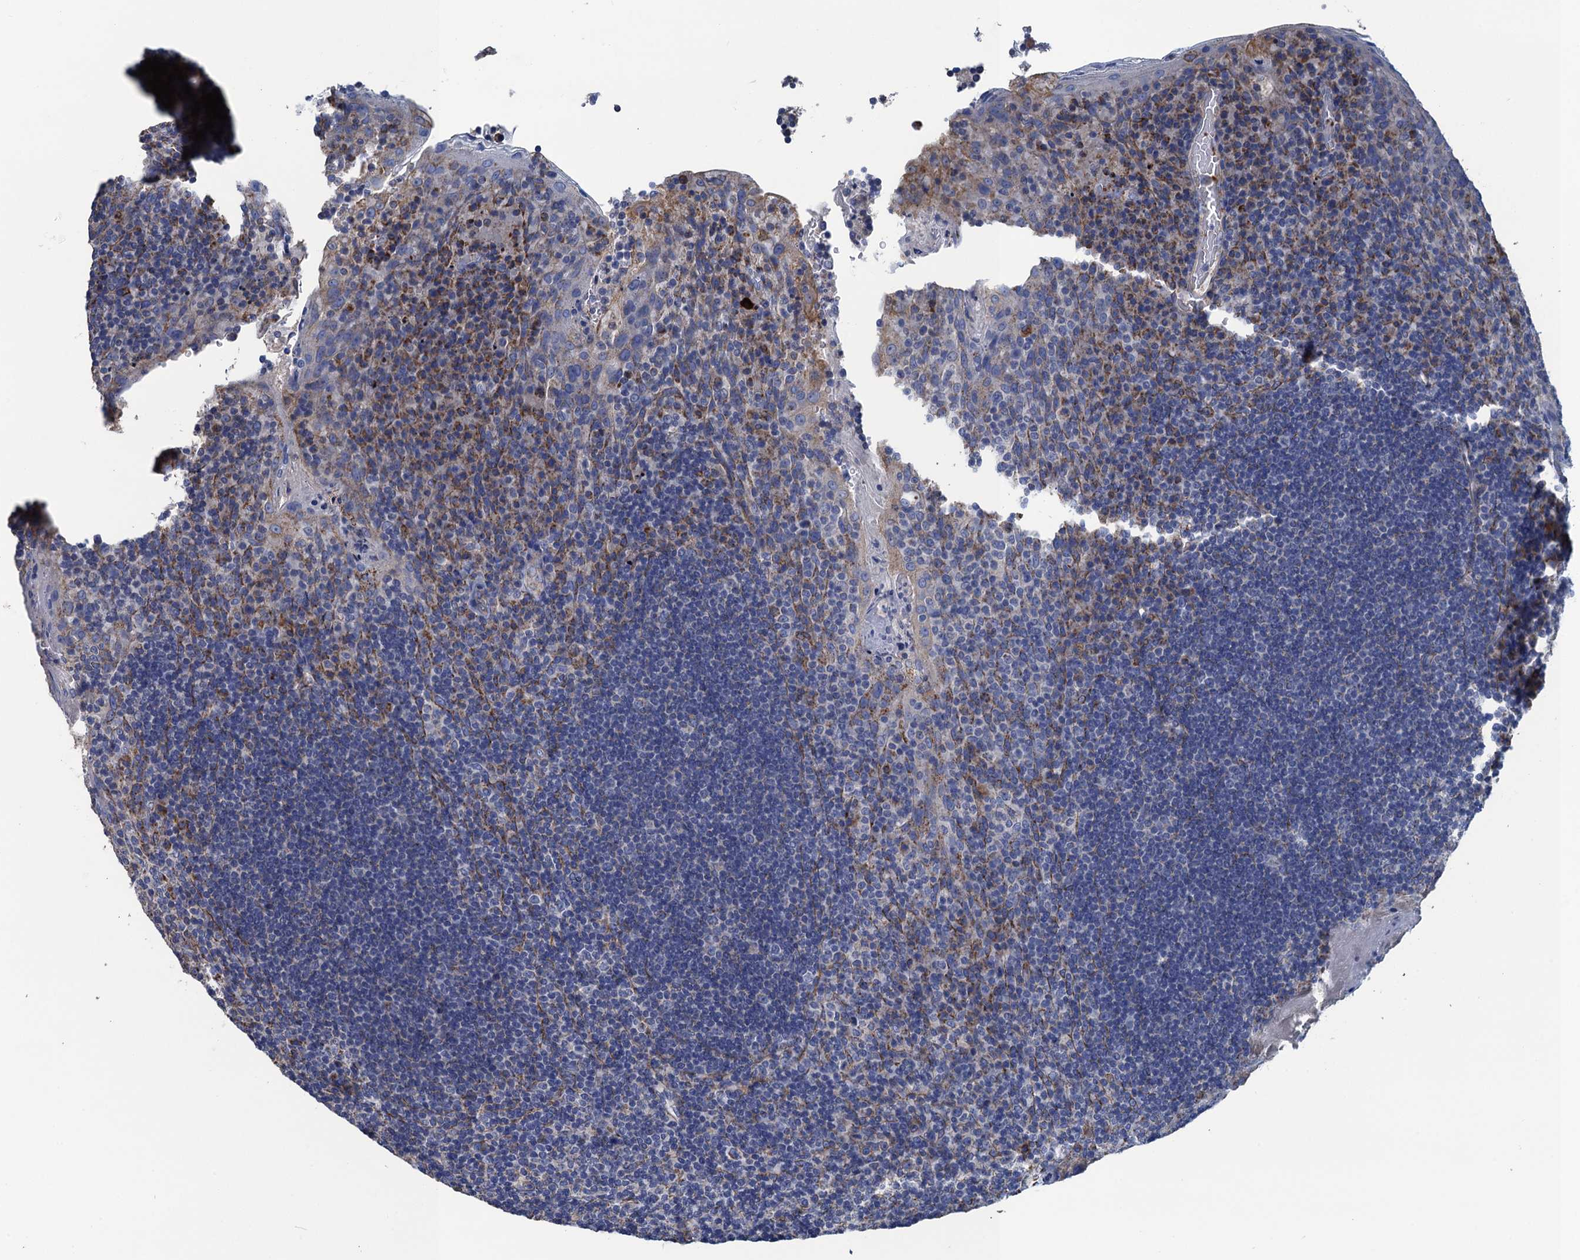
{"staining": {"intensity": "negative", "quantity": "none", "location": "none"}, "tissue": "tonsil", "cell_type": "Germinal center cells", "image_type": "normal", "snomed": [{"axis": "morphology", "description": "Normal tissue, NOS"}, {"axis": "topography", "description": "Tonsil"}], "caption": "High magnification brightfield microscopy of benign tonsil stained with DAB (brown) and counterstained with hematoxylin (blue): germinal center cells show no significant positivity.", "gene": "ENSG00000260643", "patient": {"sex": "male", "age": 17}}